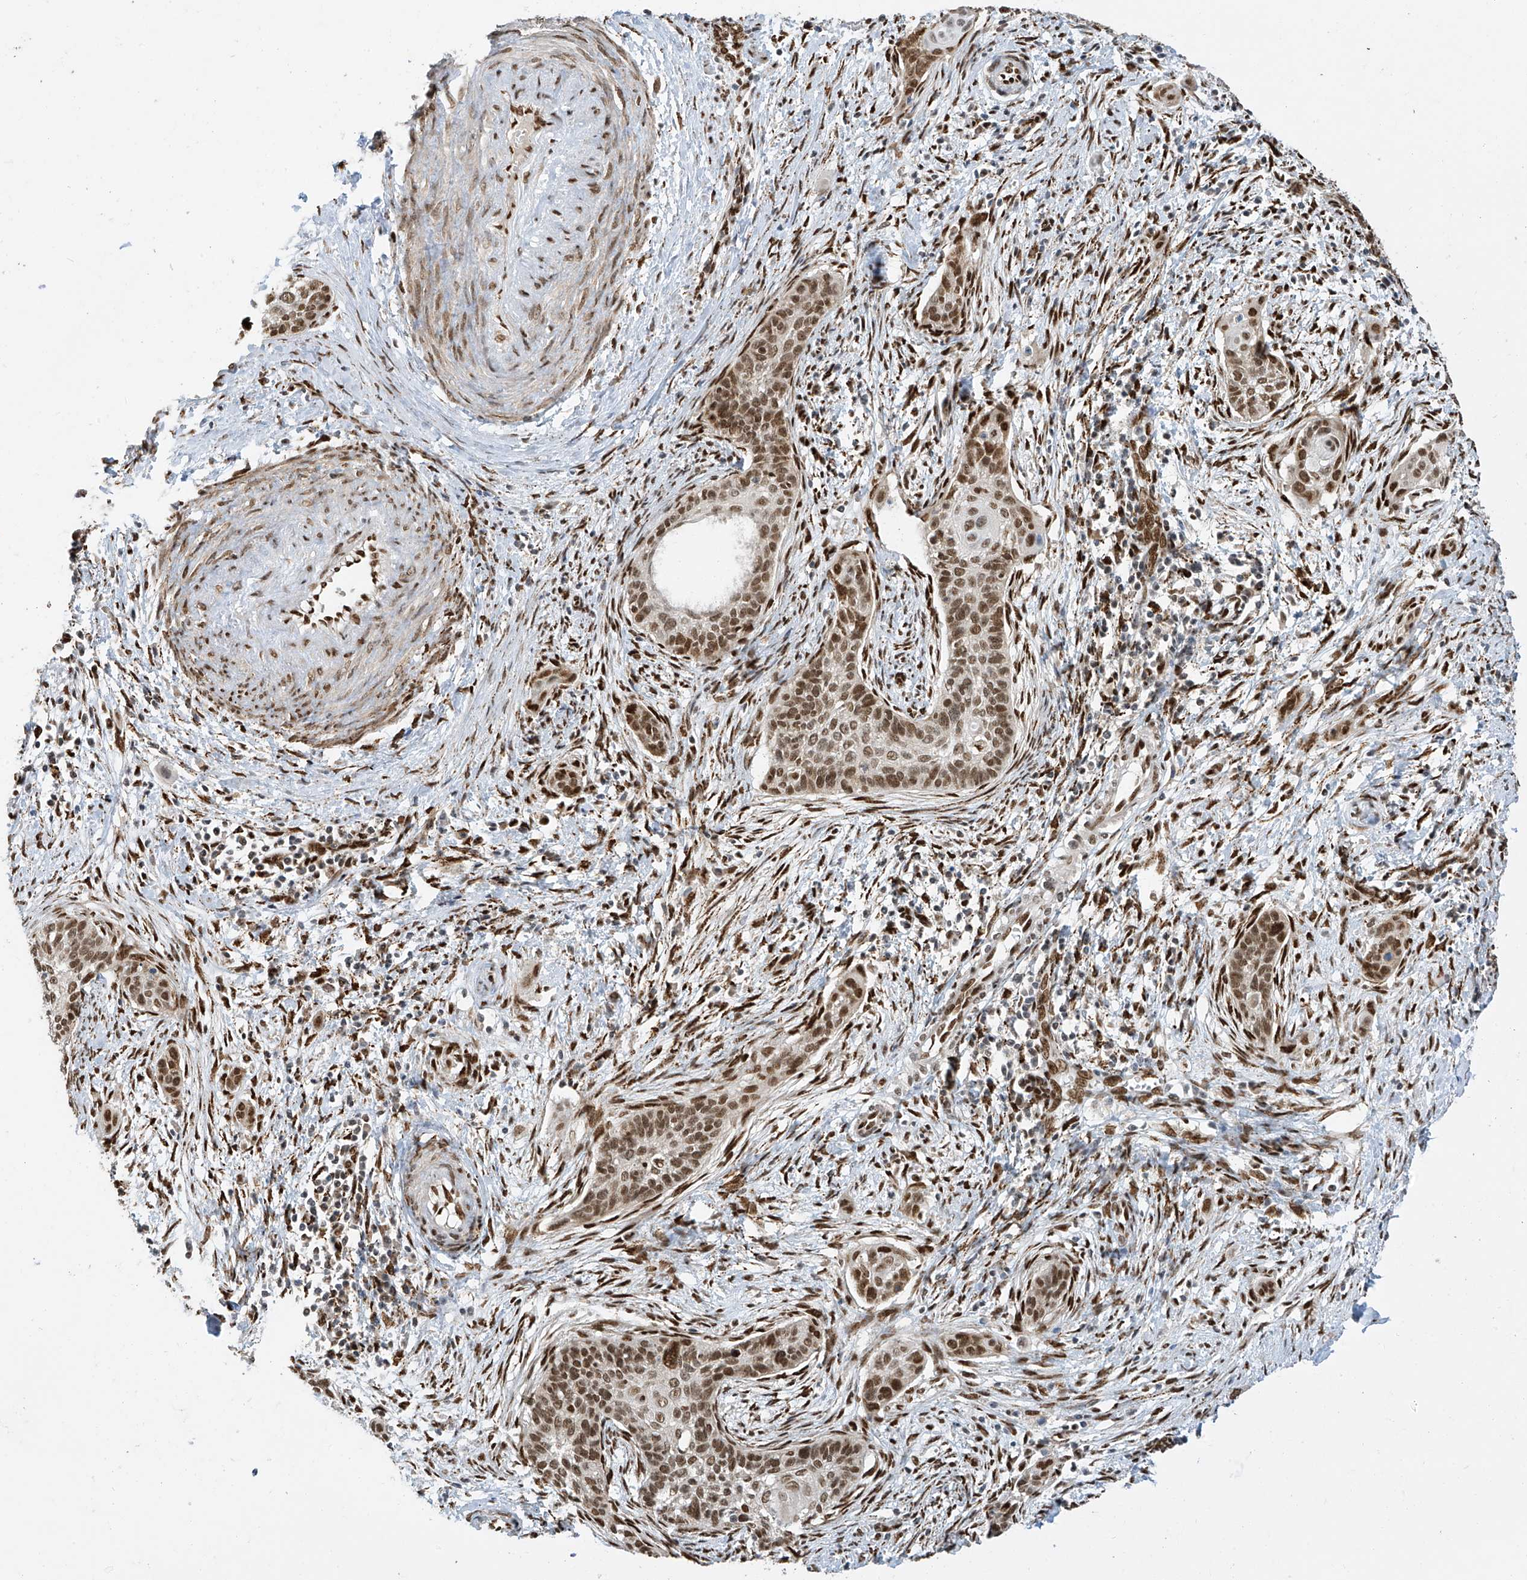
{"staining": {"intensity": "moderate", "quantity": ">75%", "location": "nuclear"}, "tissue": "cervical cancer", "cell_type": "Tumor cells", "image_type": "cancer", "snomed": [{"axis": "morphology", "description": "Squamous cell carcinoma, NOS"}, {"axis": "topography", "description": "Cervix"}], "caption": "DAB immunohistochemical staining of human squamous cell carcinoma (cervical) displays moderate nuclear protein expression in approximately >75% of tumor cells.", "gene": "PM20D2", "patient": {"sex": "female", "age": 33}}